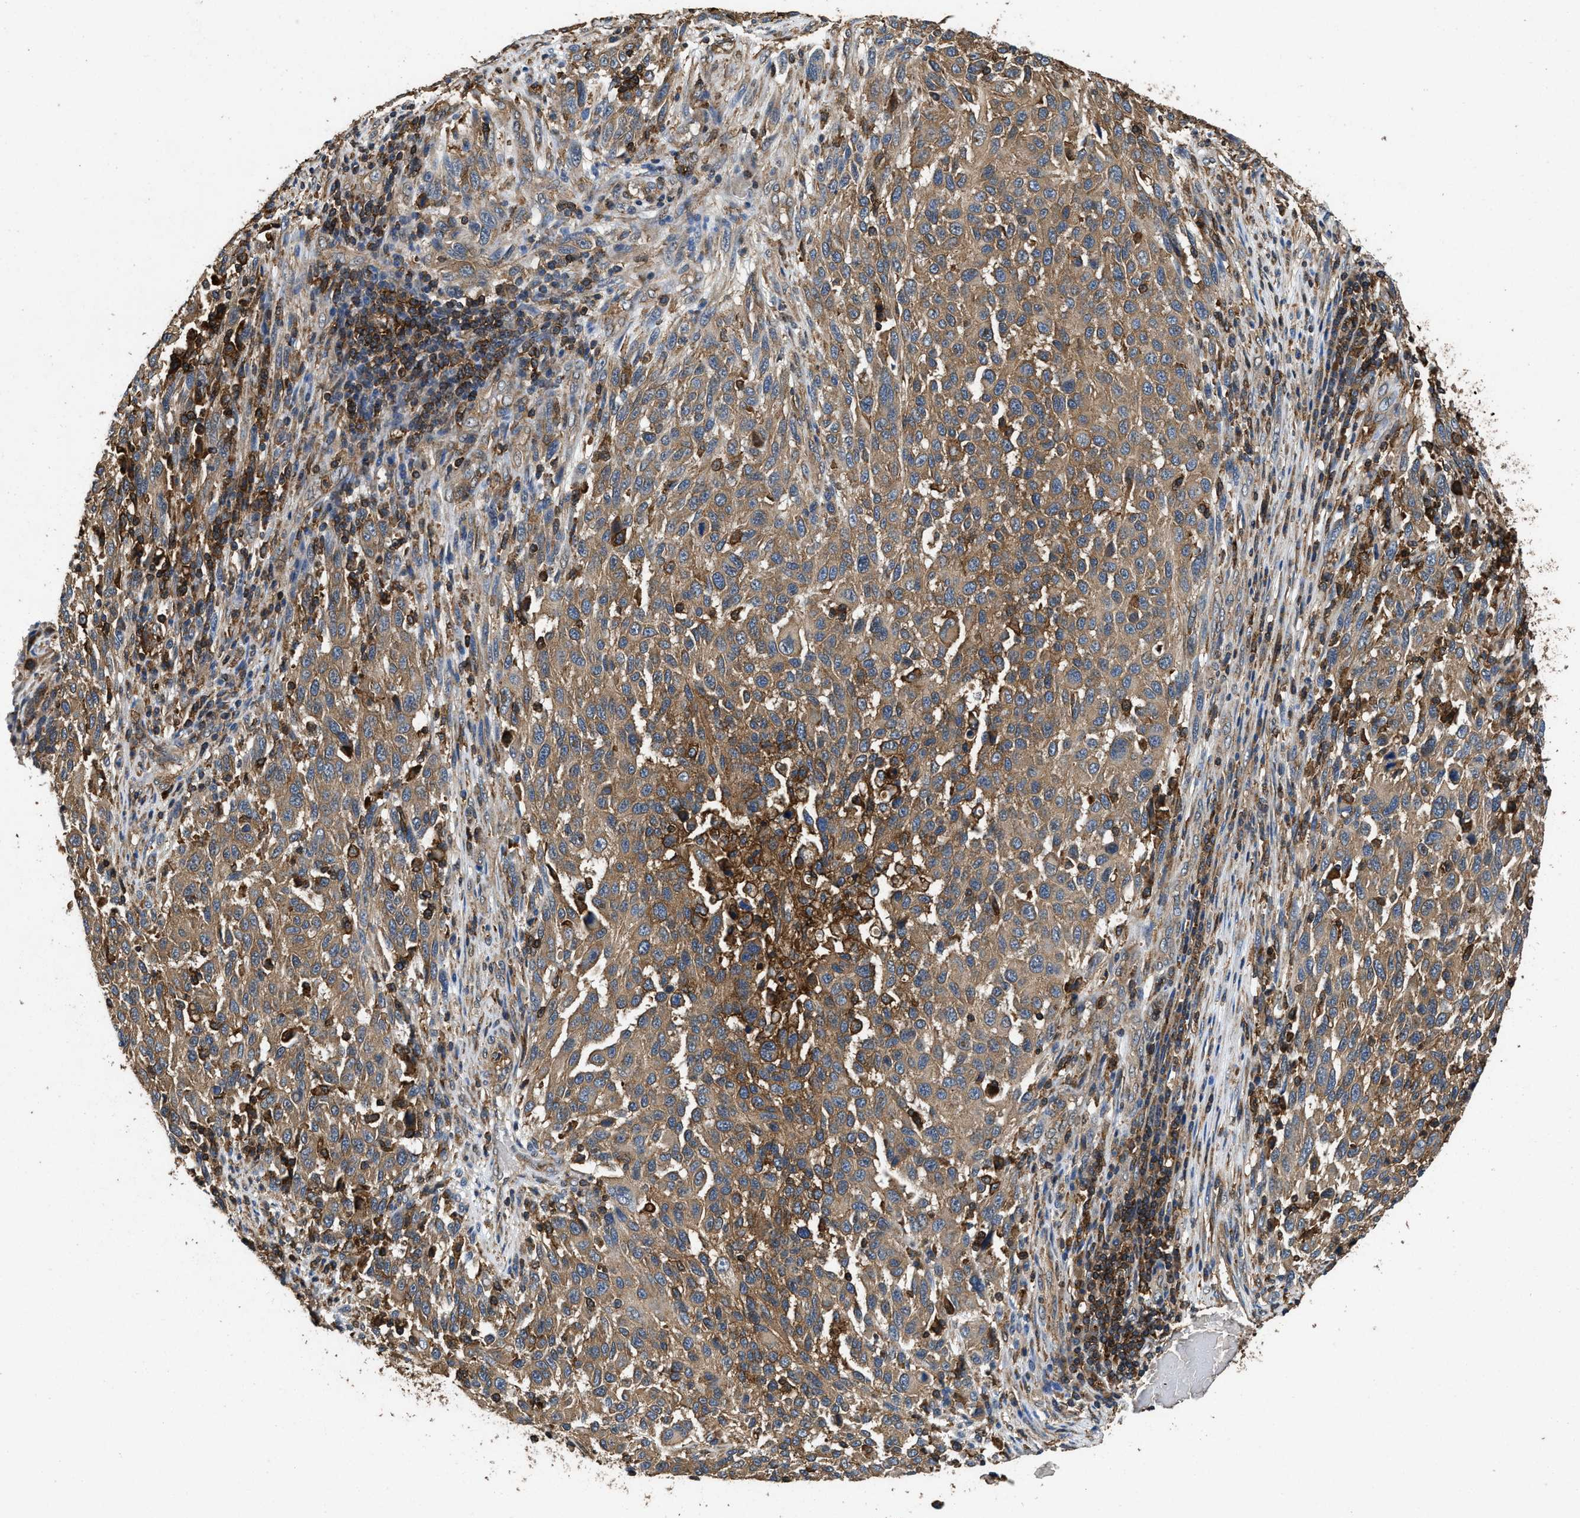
{"staining": {"intensity": "weak", "quantity": ">75%", "location": "cytoplasmic/membranous"}, "tissue": "melanoma", "cell_type": "Tumor cells", "image_type": "cancer", "snomed": [{"axis": "morphology", "description": "Malignant melanoma, Metastatic site"}, {"axis": "topography", "description": "Lymph node"}], "caption": "Immunohistochemistry micrograph of malignant melanoma (metastatic site) stained for a protein (brown), which exhibits low levels of weak cytoplasmic/membranous expression in approximately >75% of tumor cells.", "gene": "LINGO2", "patient": {"sex": "male", "age": 61}}